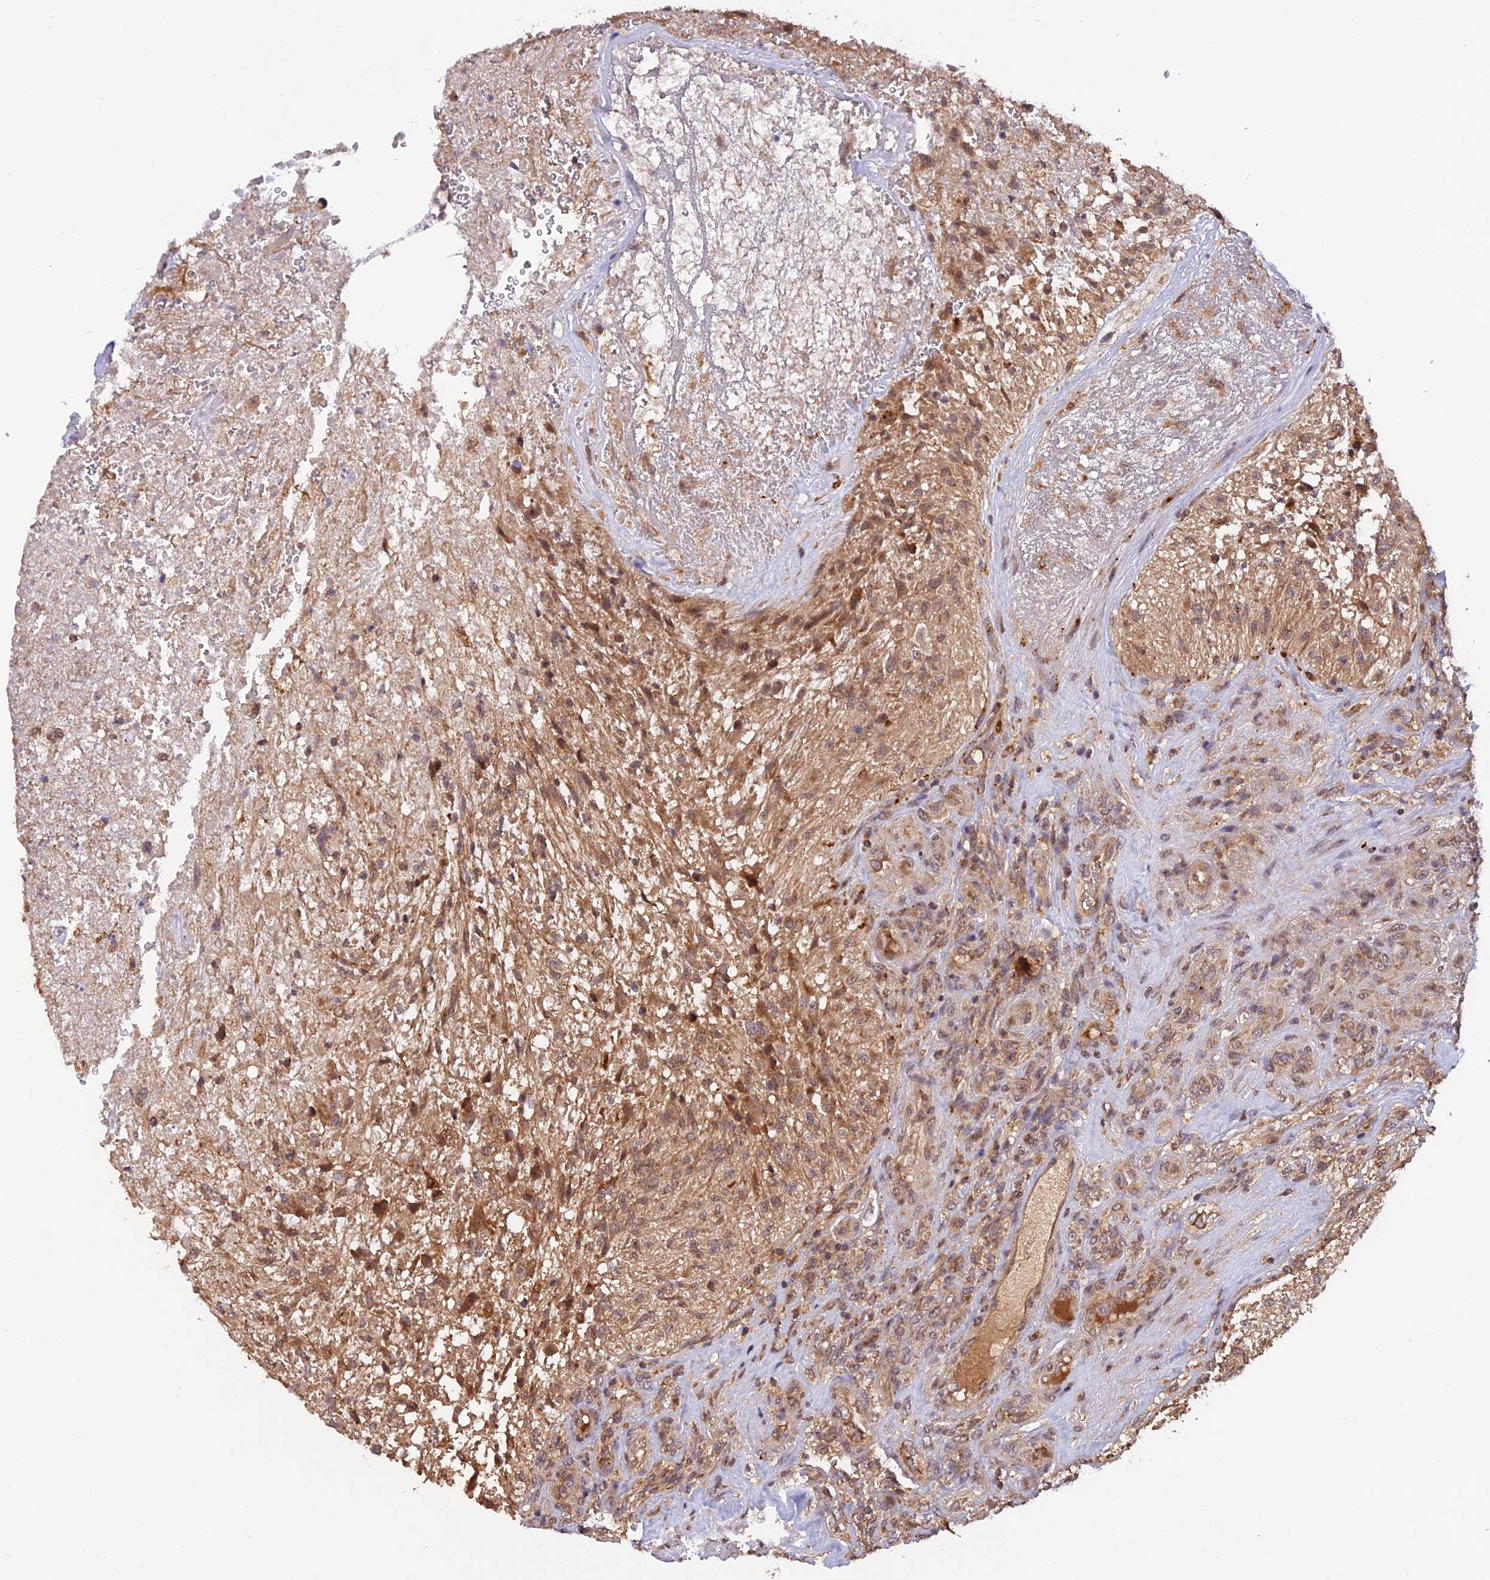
{"staining": {"intensity": "moderate", "quantity": ">75%", "location": "cytoplasmic/membranous"}, "tissue": "glioma", "cell_type": "Tumor cells", "image_type": "cancer", "snomed": [{"axis": "morphology", "description": "Glioma, malignant, High grade"}, {"axis": "topography", "description": "Brain"}], "caption": "The photomicrograph displays immunohistochemical staining of glioma. There is moderate cytoplasmic/membranous expression is seen in approximately >75% of tumor cells.", "gene": "MNS1", "patient": {"sex": "male", "age": 56}}